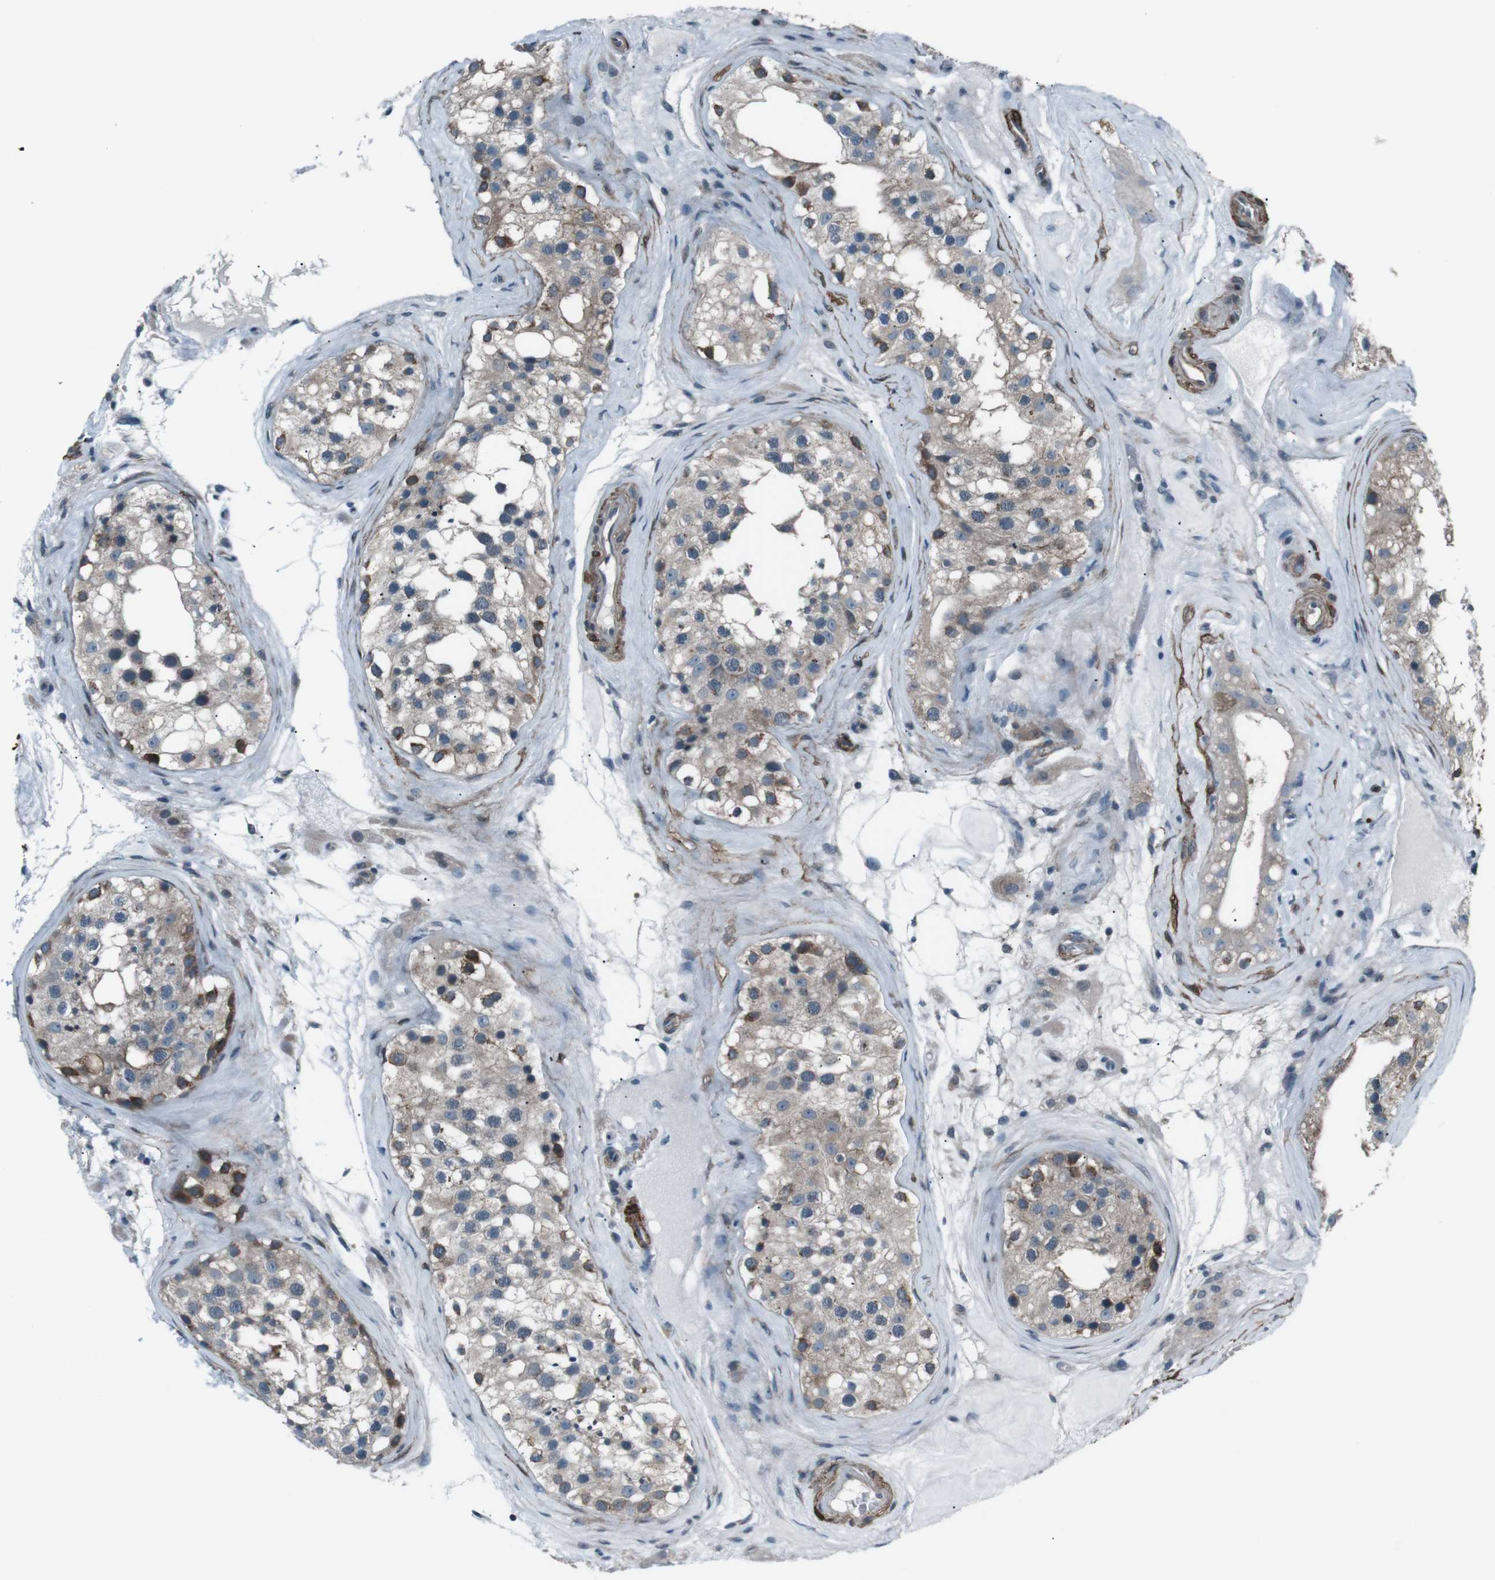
{"staining": {"intensity": "strong", "quantity": "<25%", "location": "cytoplasmic/membranous"}, "tissue": "testis", "cell_type": "Cells in seminiferous ducts", "image_type": "normal", "snomed": [{"axis": "morphology", "description": "Normal tissue, NOS"}, {"axis": "morphology", "description": "Seminoma, NOS"}, {"axis": "topography", "description": "Testis"}], "caption": "DAB immunohistochemical staining of normal human testis demonstrates strong cytoplasmic/membranous protein positivity in approximately <25% of cells in seminiferous ducts. Nuclei are stained in blue.", "gene": "PDLIM5", "patient": {"sex": "male", "age": 71}}